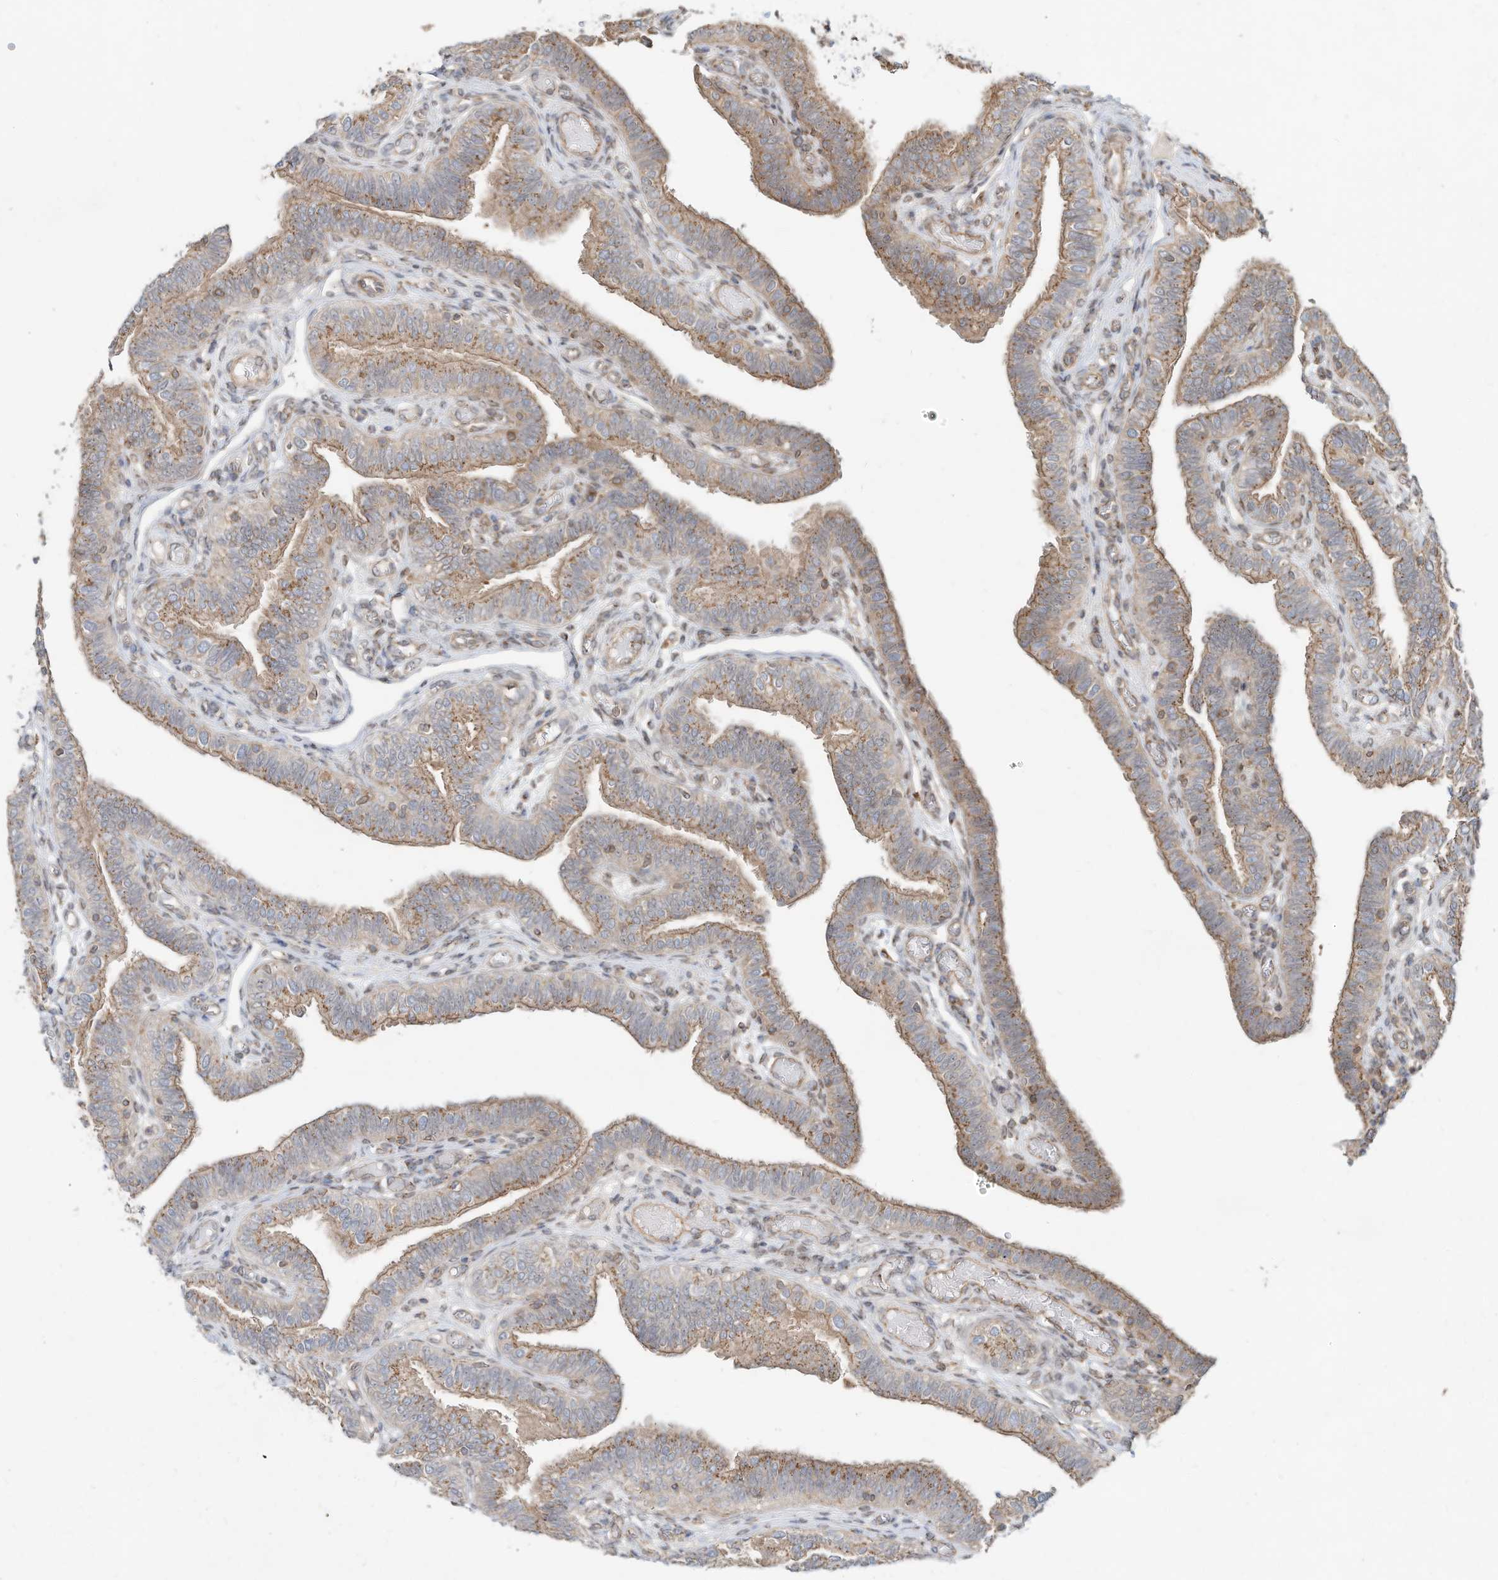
{"staining": {"intensity": "moderate", "quantity": ">75%", "location": "cytoplasmic/membranous"}, "tissue": "fallopian tube", "cell_type": "Glandular cells", "image_type": "normal", "snomed": [{"axis": "morphology", "description": "Normal tissue, NOS"}, {"axis": "topography", "description": "Fallopian tube"}], "caption": "Fallopian tube stained with a brown dye demonstrates moderate cytoplasmic/membranous positive positivity in about >75% of glandular cells.", "gene": "CUX1", "patient": {"sex": "female", "age": 39}}